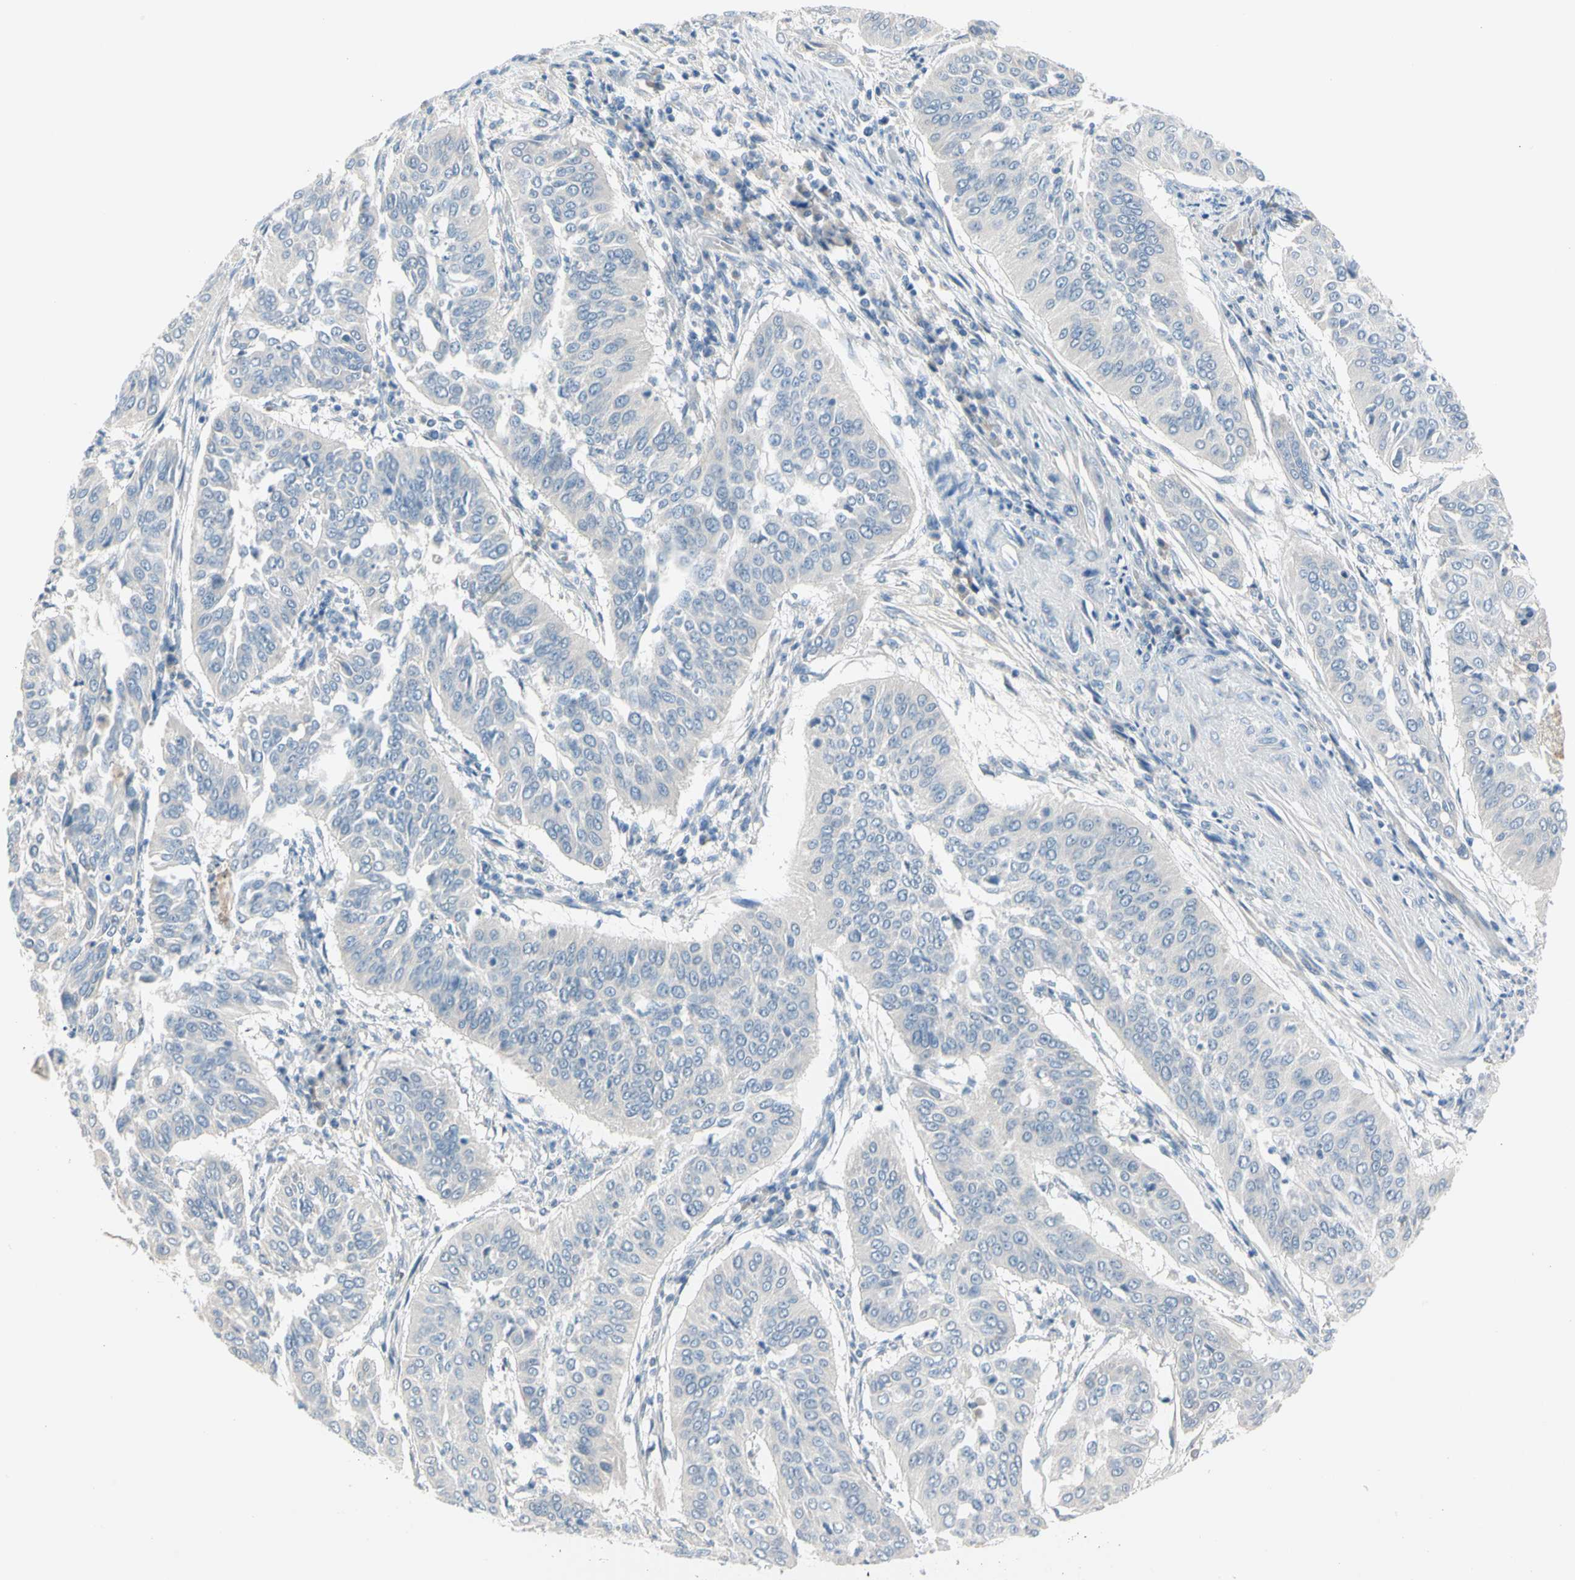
{"staining": {"intensity": "negative", "quantity": "none", "location": "none"}, "tissue": "cervical cancer", "cell_type": "Tumor cells", "image_type": "cancer", "snomed": [{"axis": "morphology", "description": "Normal tissue, NOS"}, {"axis": "morphology", "description": "Squamous cell carcinoma, NOS"}, {"axis": "topography", "description": "Cervix"}], "caption": "This micrograph is of cervical squamous cell carcinoma stained with immunohistochemistry (IHC) to label a protein in brown with the nuclei are counter-stained blue. There is no staining in tumor cells.", "gene": "MARK1", "patient": {"sex": "female", "age": 39}}